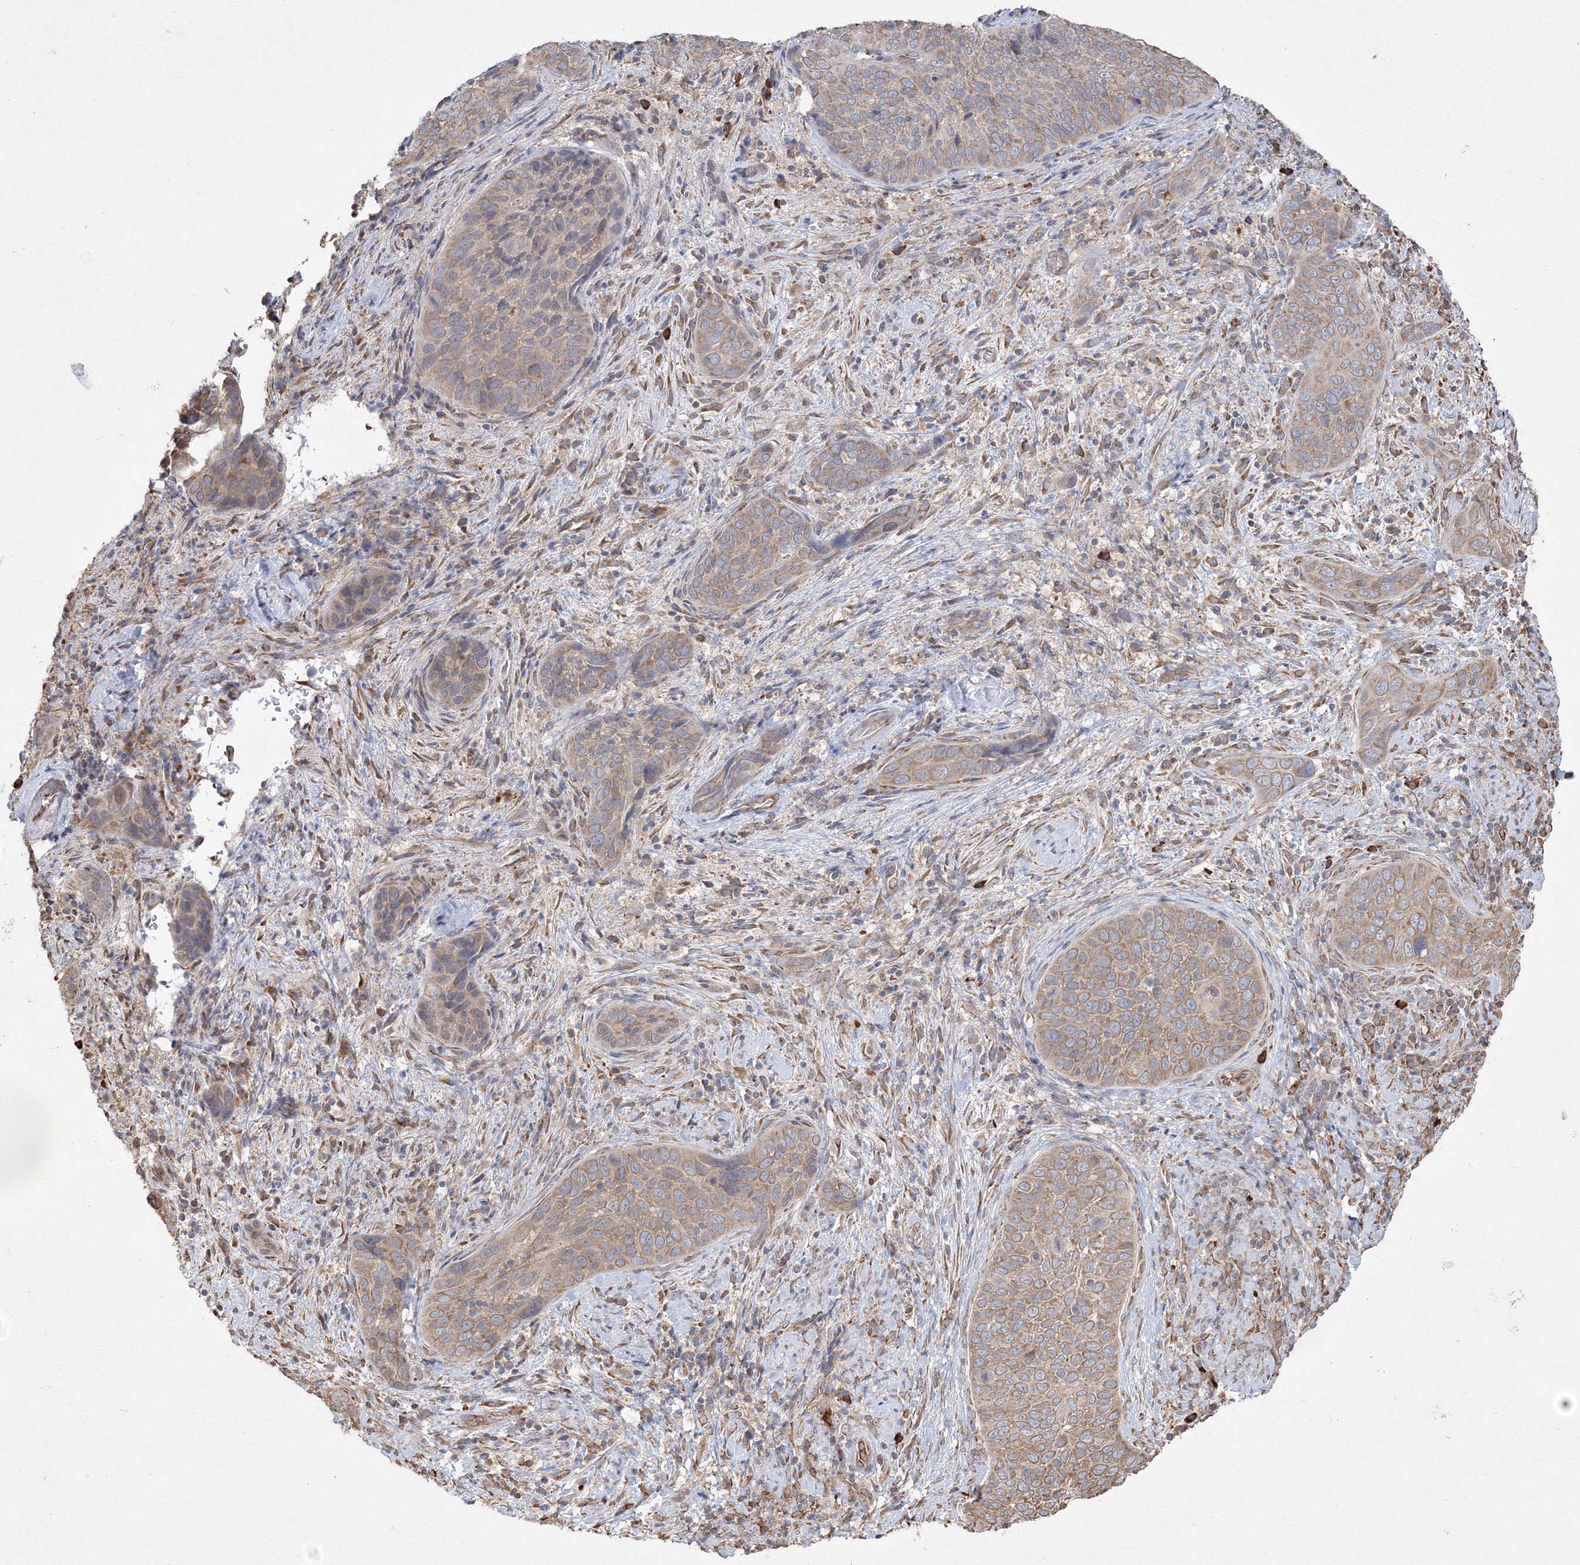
{"staining": {"intensity": "moderate", "quantity": ">75%", "location": "cytoplasmic/membranous"}, "tissue": "cervical cancer", "cell_type": "Tumor cells", "image_type": "cancer", "snomed": [{"axis": "morphology", "description": "Squamous cell carcinoma, NOS"}, {"axis": "topography", "description": "Cervix"}], "caption": "This is an image of immunohistochemistry staining of cervical squamous cell carcinoma, which shows moderate expression in the cytoplasmic/membranous of tumor cells.", "gene": "FBXL8", "patient": {"sex": "female", "age": 60}}